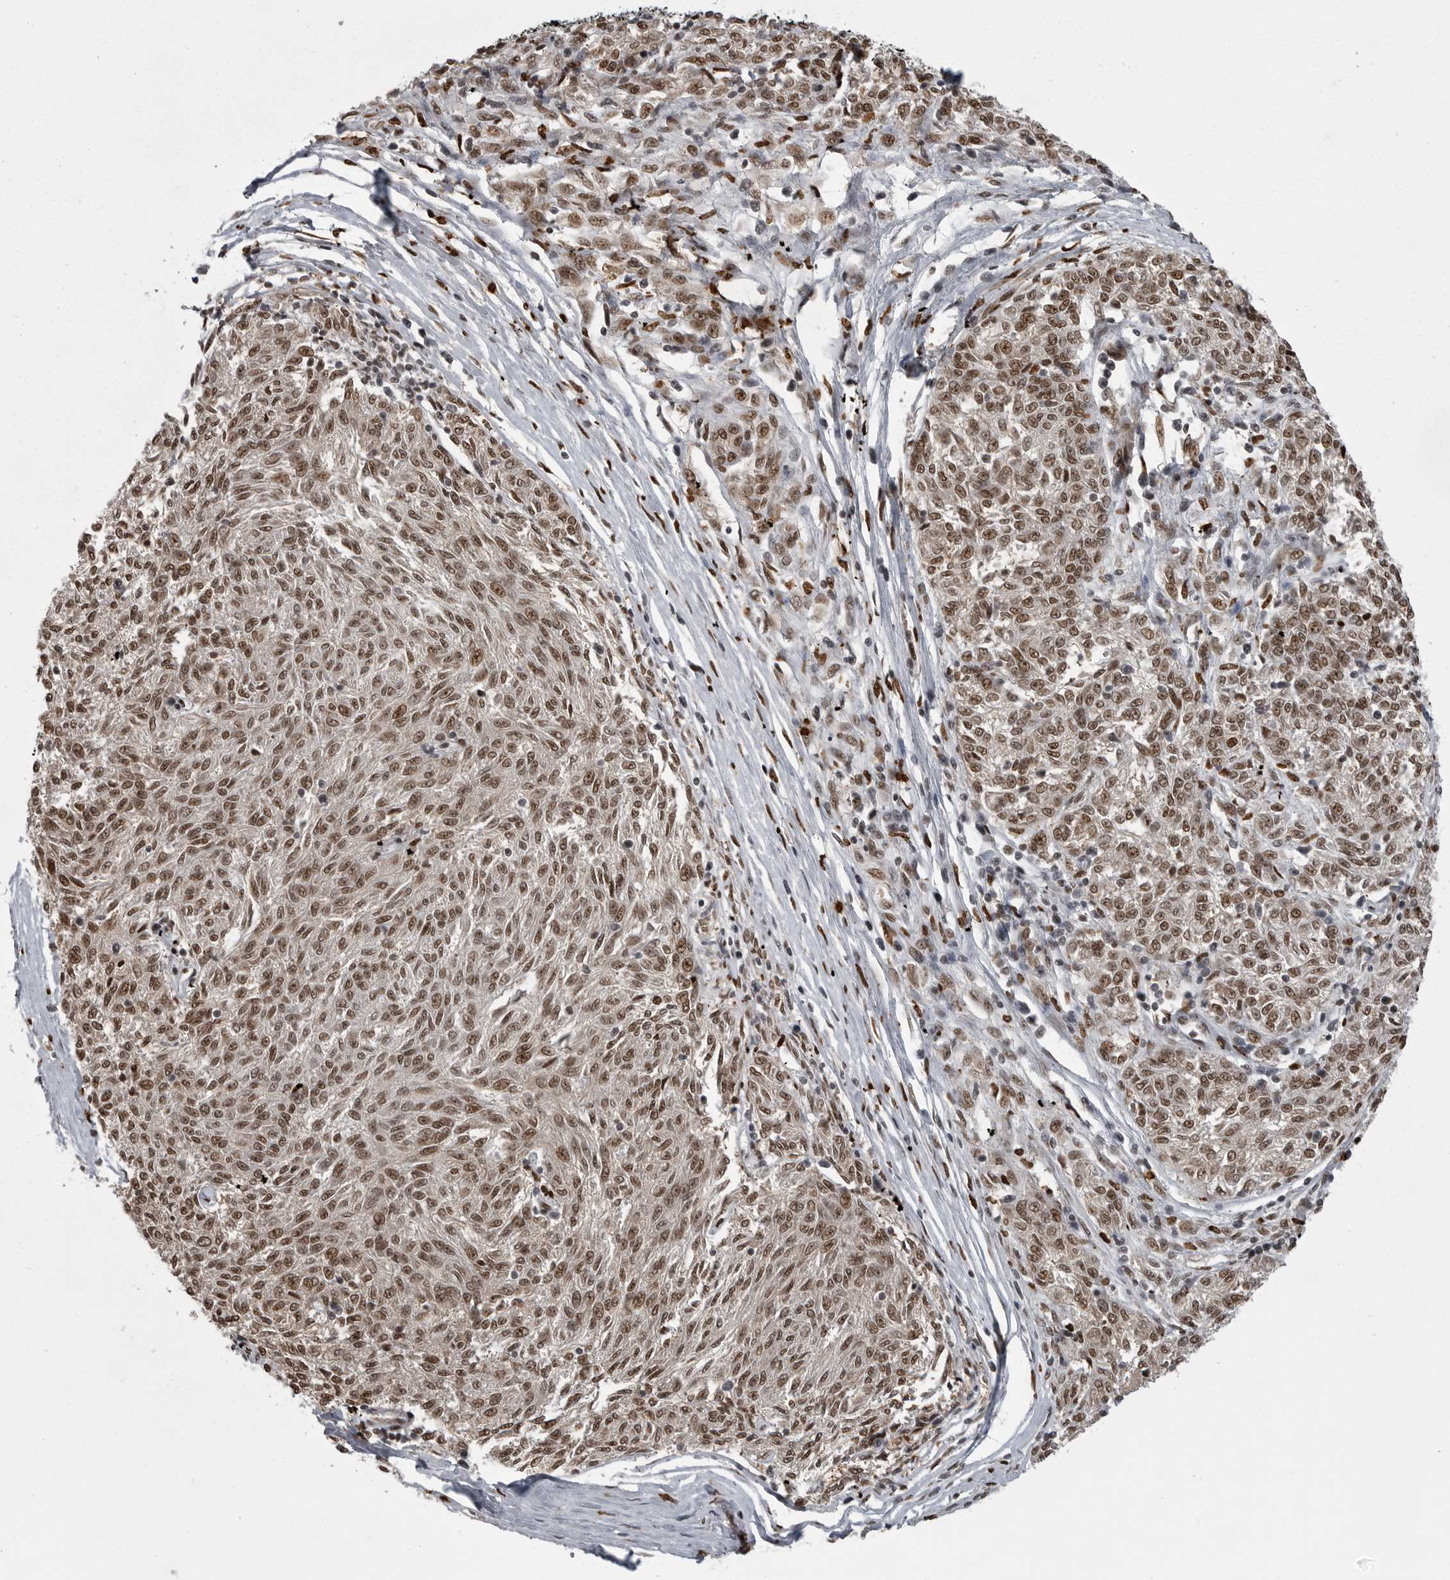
{"staining": {"intensity": "moderate", "quantity": ">75%", "location": "nuclear"}, "tissue": "melanoma", "cell_type": "Tumor cells", "image_type": "cancer", "snomed": [{"axis": "morphology", "description": "Malignant melanoma, NOS"}, {"axis": "topography", "description": "Skin"}], "caption": "Human malignant melanoma stained for a protein (brown) displays moderate nuclear positive staining in about >75% of tumor cells.", "gene": "YAF2", "patient": {"sex": "female", "age": 72}}